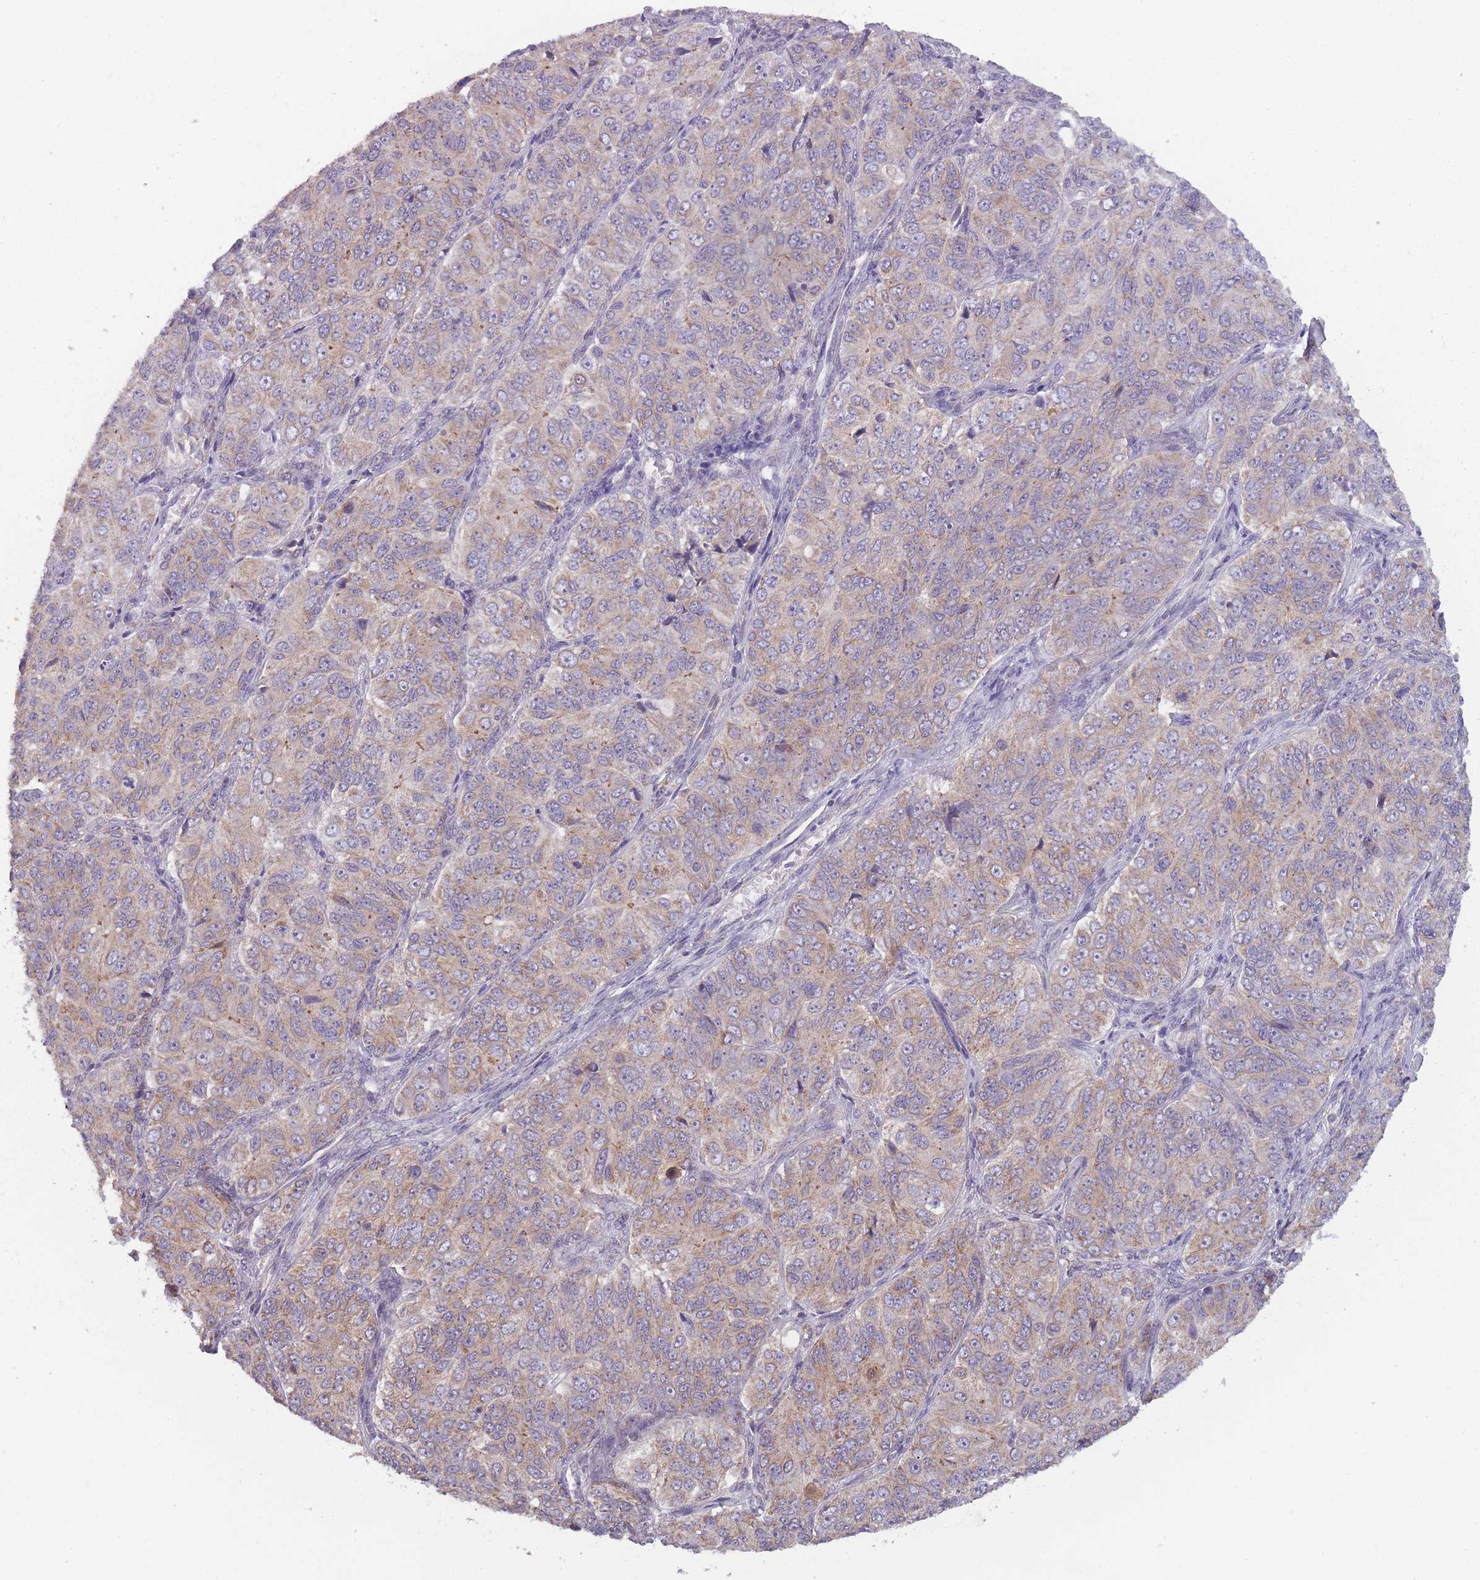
{"staining": {"intensity": "weak", "quantity": ">75%", "location": "cytoplasmic/membranous"}, "tissue": "ovarian cancer", "cell_type": "Tumor cells", "image_type": "cancer", "snomed": [{"axis": "morphology", "description": "Carcinoma, endometroid"}, {"axis": "topography", "description": "Ovary"}], "caption": "Immunohistochemistry (IHC) of endometroid carcinoma (ovarian) reveals low levels of weak cytoplasmic/membranous positivity in about >75% of tumor cells.", "gene": "MRPS18C", "patient": {"sex": "female", "age": 51}}